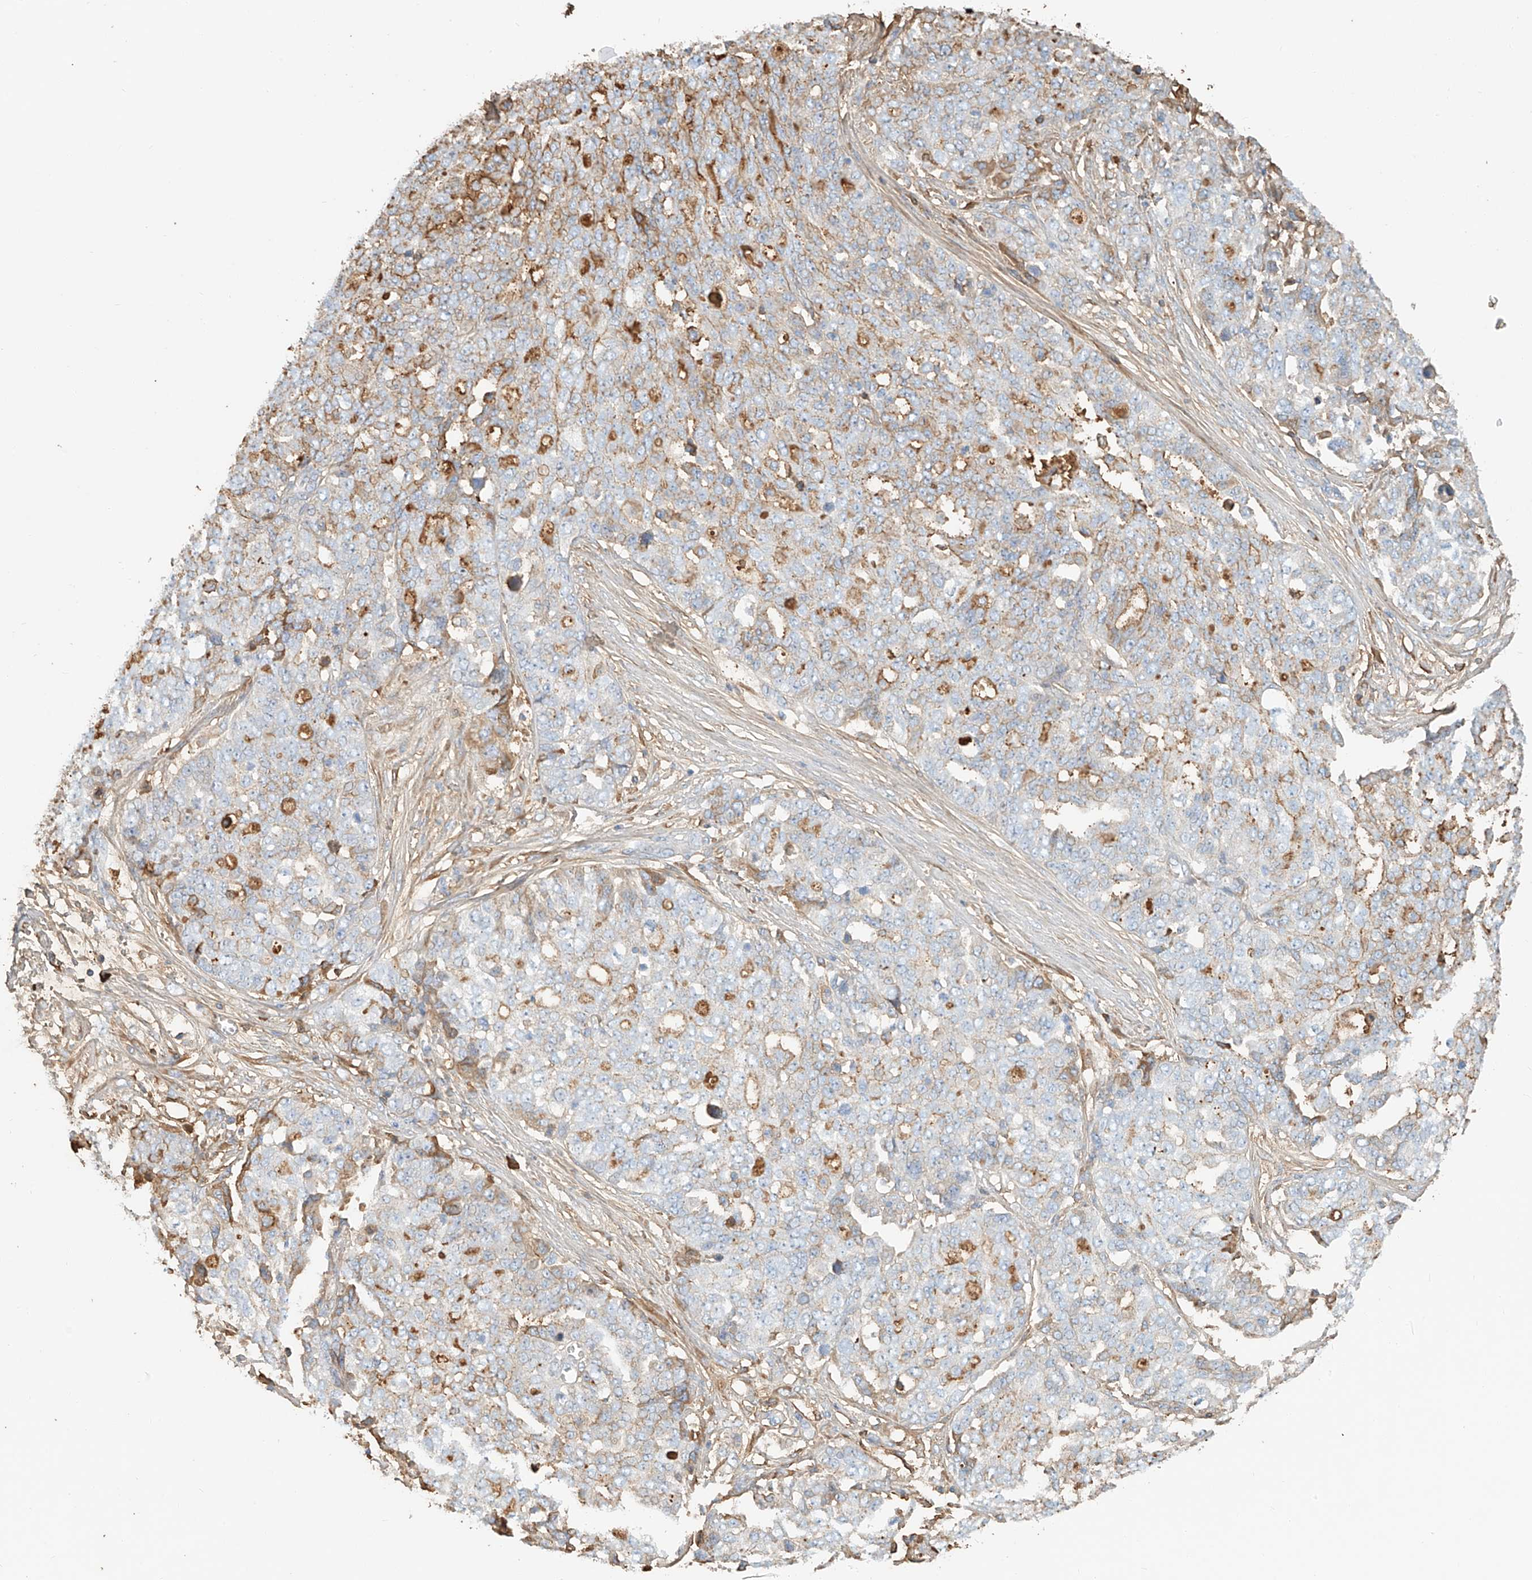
{"staining": {"intensity": "weak", "quantity": "<25%", "location": "cytoplasmic/membranous"}, "tissue": "ovarian cancer", "cell_type": "Tumor cells", "image_type": "cancer", "snomed": [{"axis": "morphology", "description": "Cystadenocarcinoma, serous, NOS"}, {"axis": "topography", "description": "Soft tissue"}, {"axis": "topography", "description": "Ovary"}], "caption": "Protein analysis of ovarian cancer displays no significant positivity in tumor cells.", "gene": "ZFP30", "patient": {"sex": "female", "age": 57}}